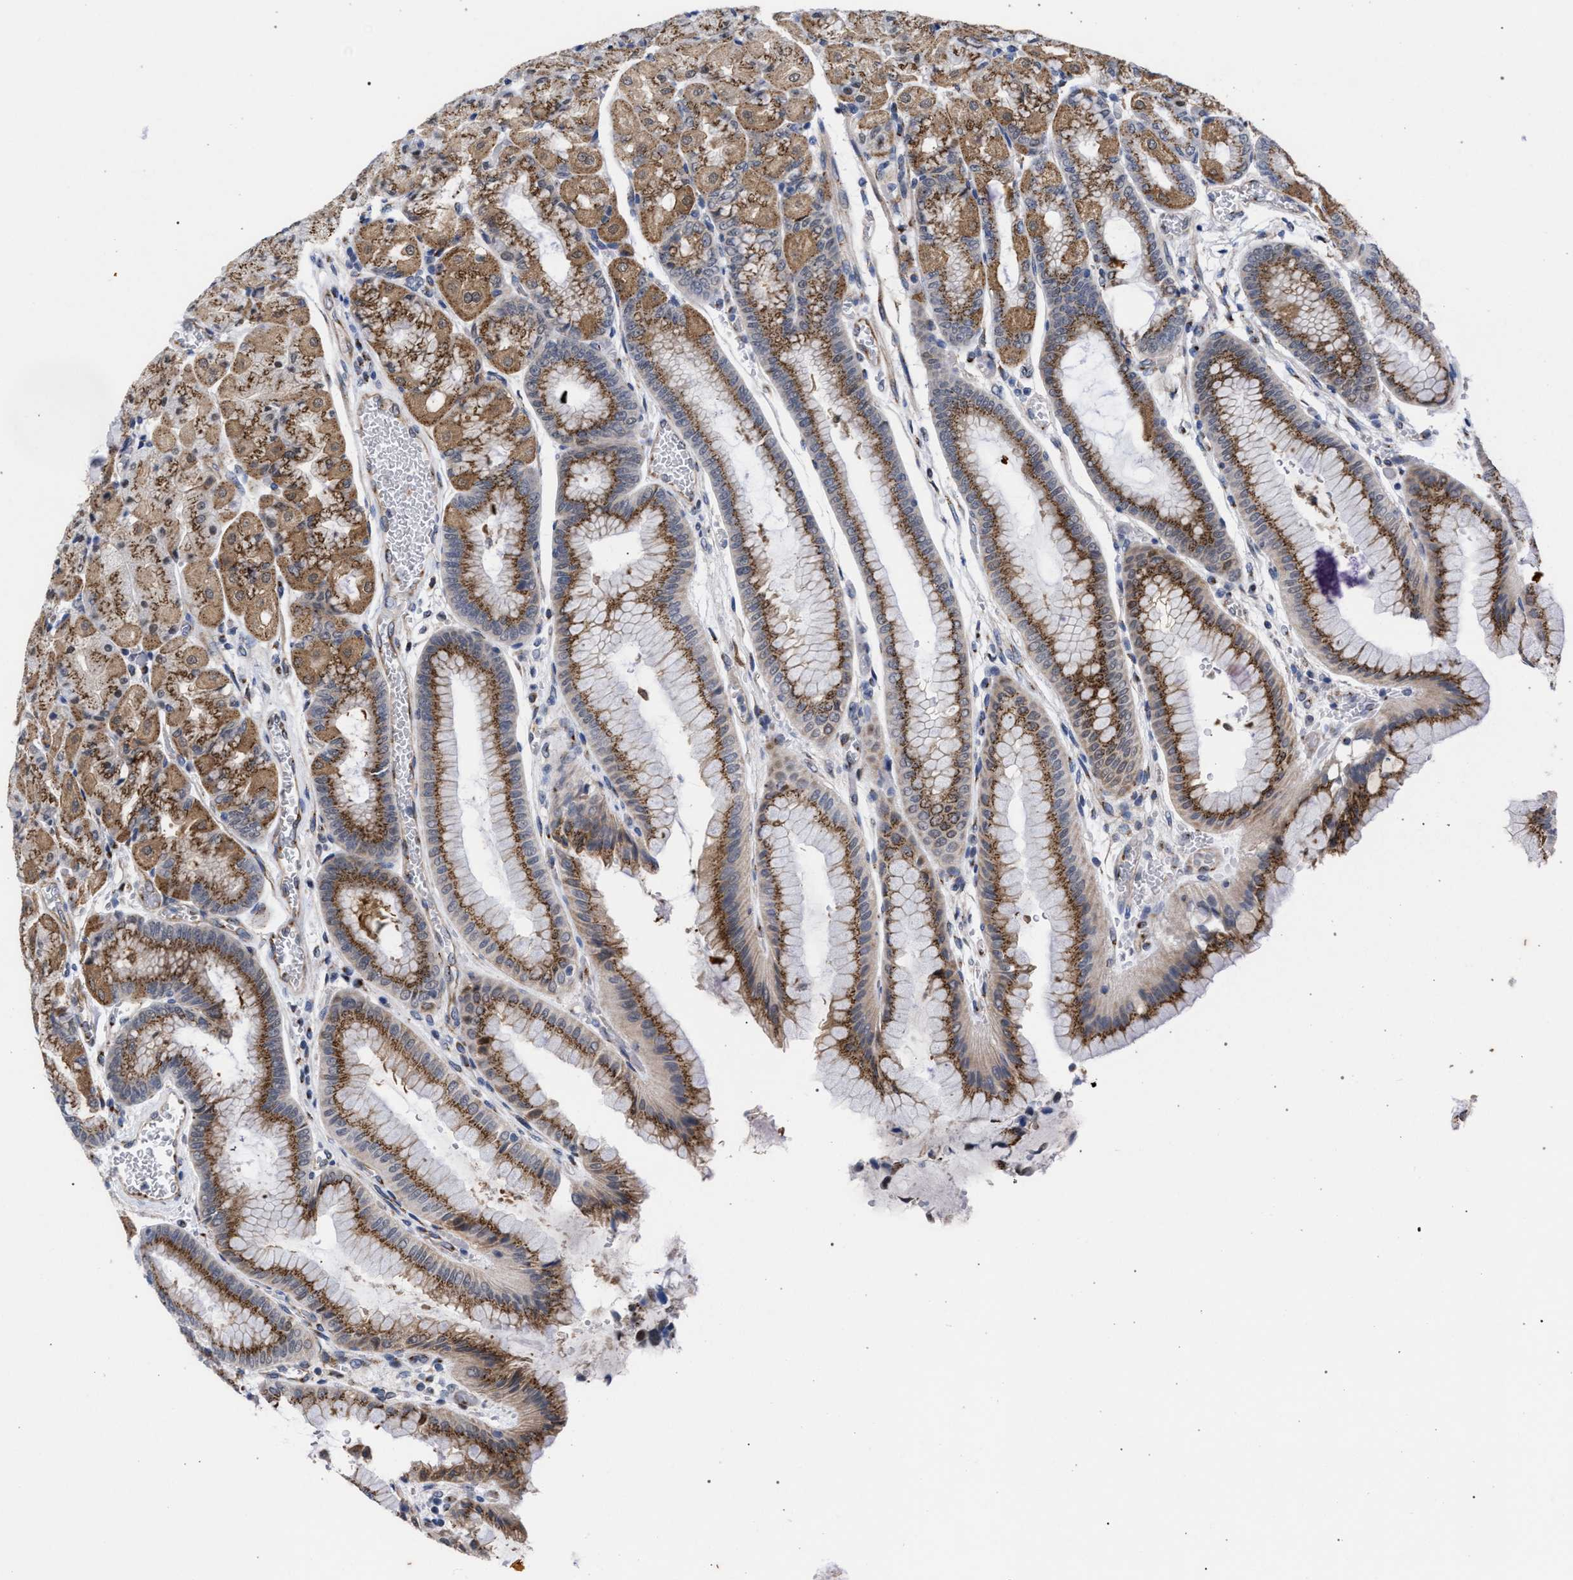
{"staining": {"intensity": "moderate", "quantity": ">75%", "location": "cytoplasmic/membranous"}, "tissue": "stomach", "cell_type": "Glandular cells", "image_type": "normal", "snomed": [{"axis": "morphology", "description": "Normal tissue, NOS"}, {"axis": "morphology", "description": "Carcinoid, malignant, NOS"}, {"axis": "topography", "description": "Stomach, upper"}], "caption": "Immunohistochemistry (IHC) micrograph of unremarkable human stomach stained for a protein (brown), which displays medium levels of moderate cytoplasmic/membranous expression in approximately >75% of glandular cells.", "gene": "GOLGA2", "patient": {"sex": "male", "age": 39}}